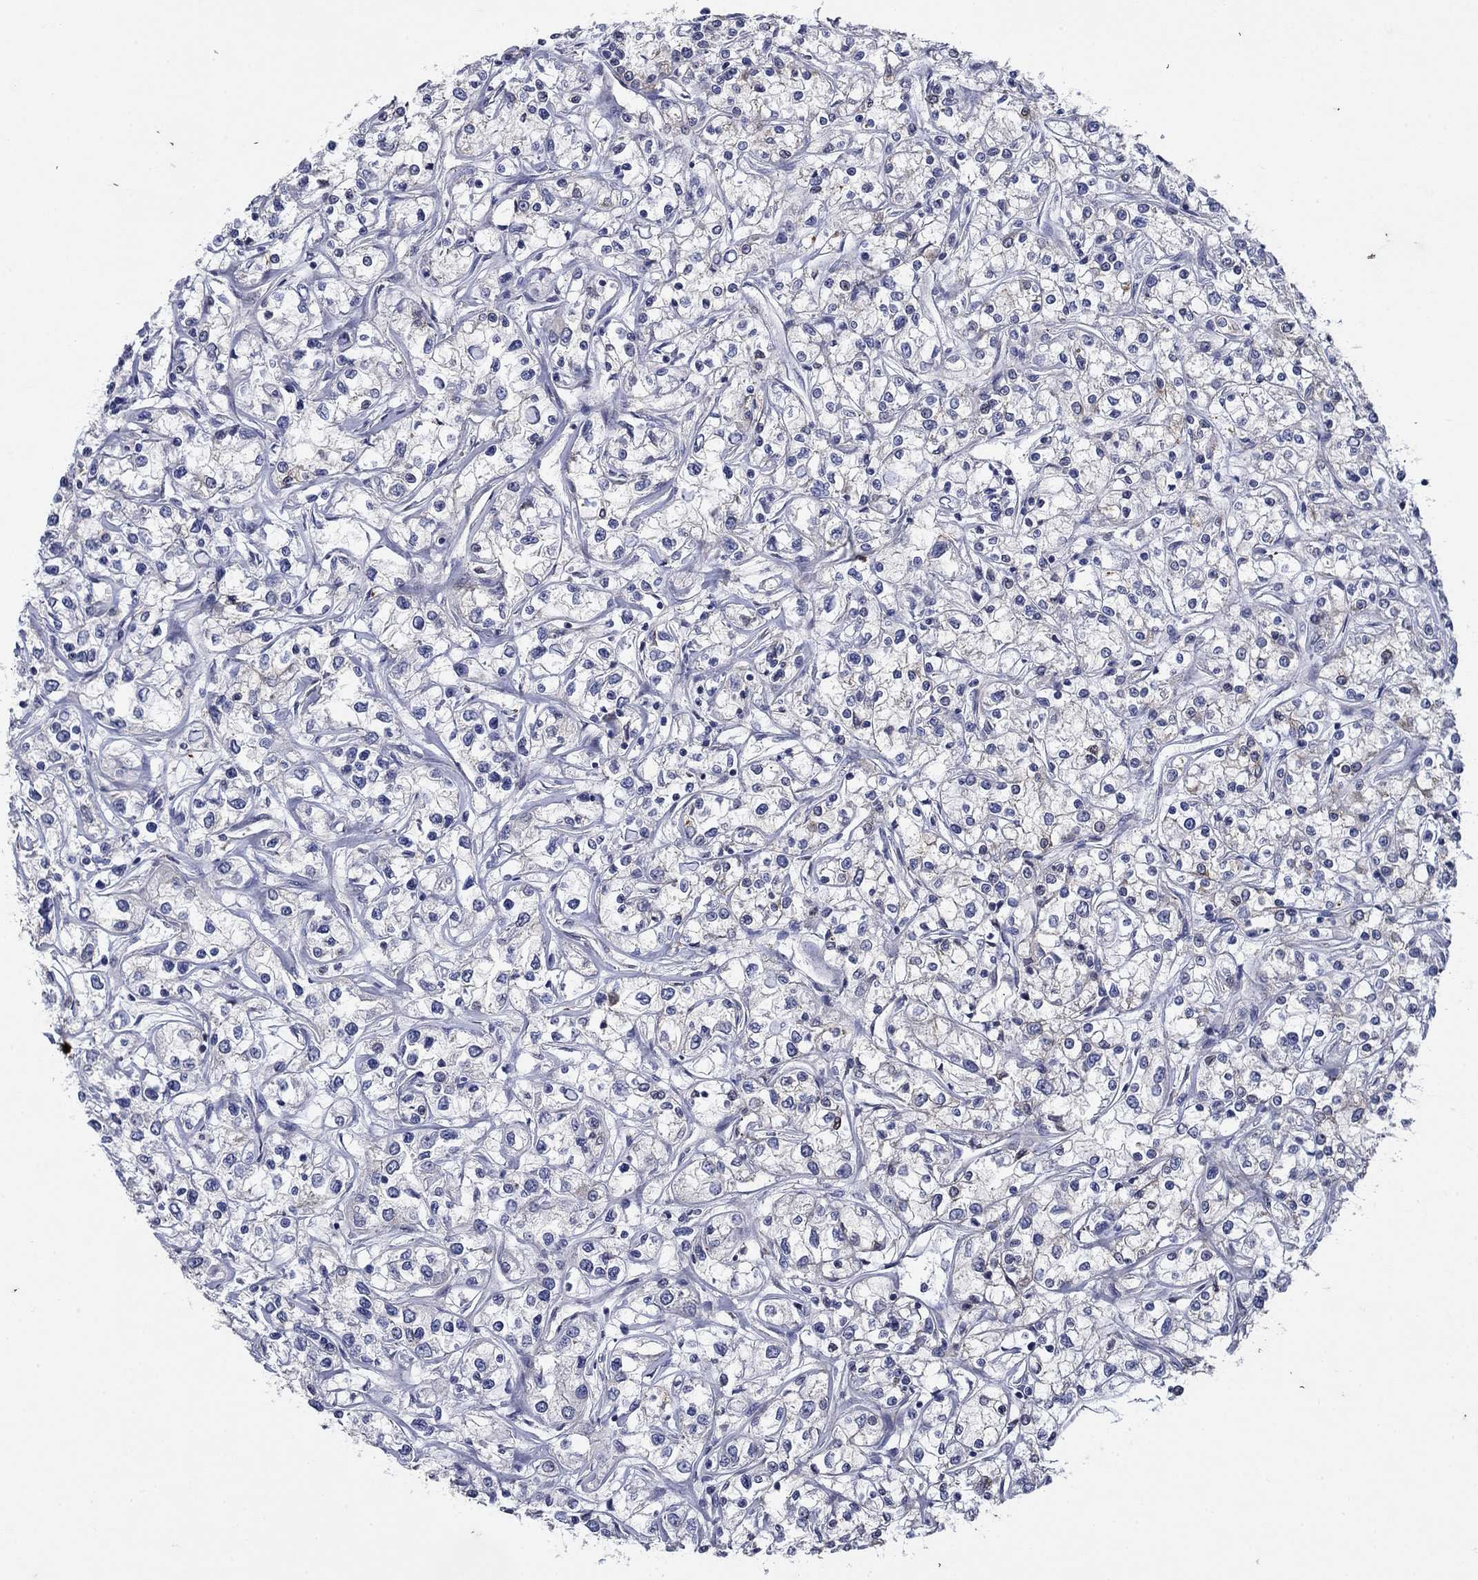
{"staining": {"intensity": "weak", "quantity": "<25%", "location": "cytoplasmic/membranous"}, "tissue": "renal cancer", "cell_type": "Tumor cells", "image_type": "cancer", "snomed": [{"axis": "morphology", "description": "Adenocarcinoma, NOS"}, {"axis": "topography", "description": "Kidney"}], "caption": "The photomicrograph shows no staining of tumor cells in renal cancer.", "gene": "DHRS7", "patient": {"sex": "female", "age": 59}}